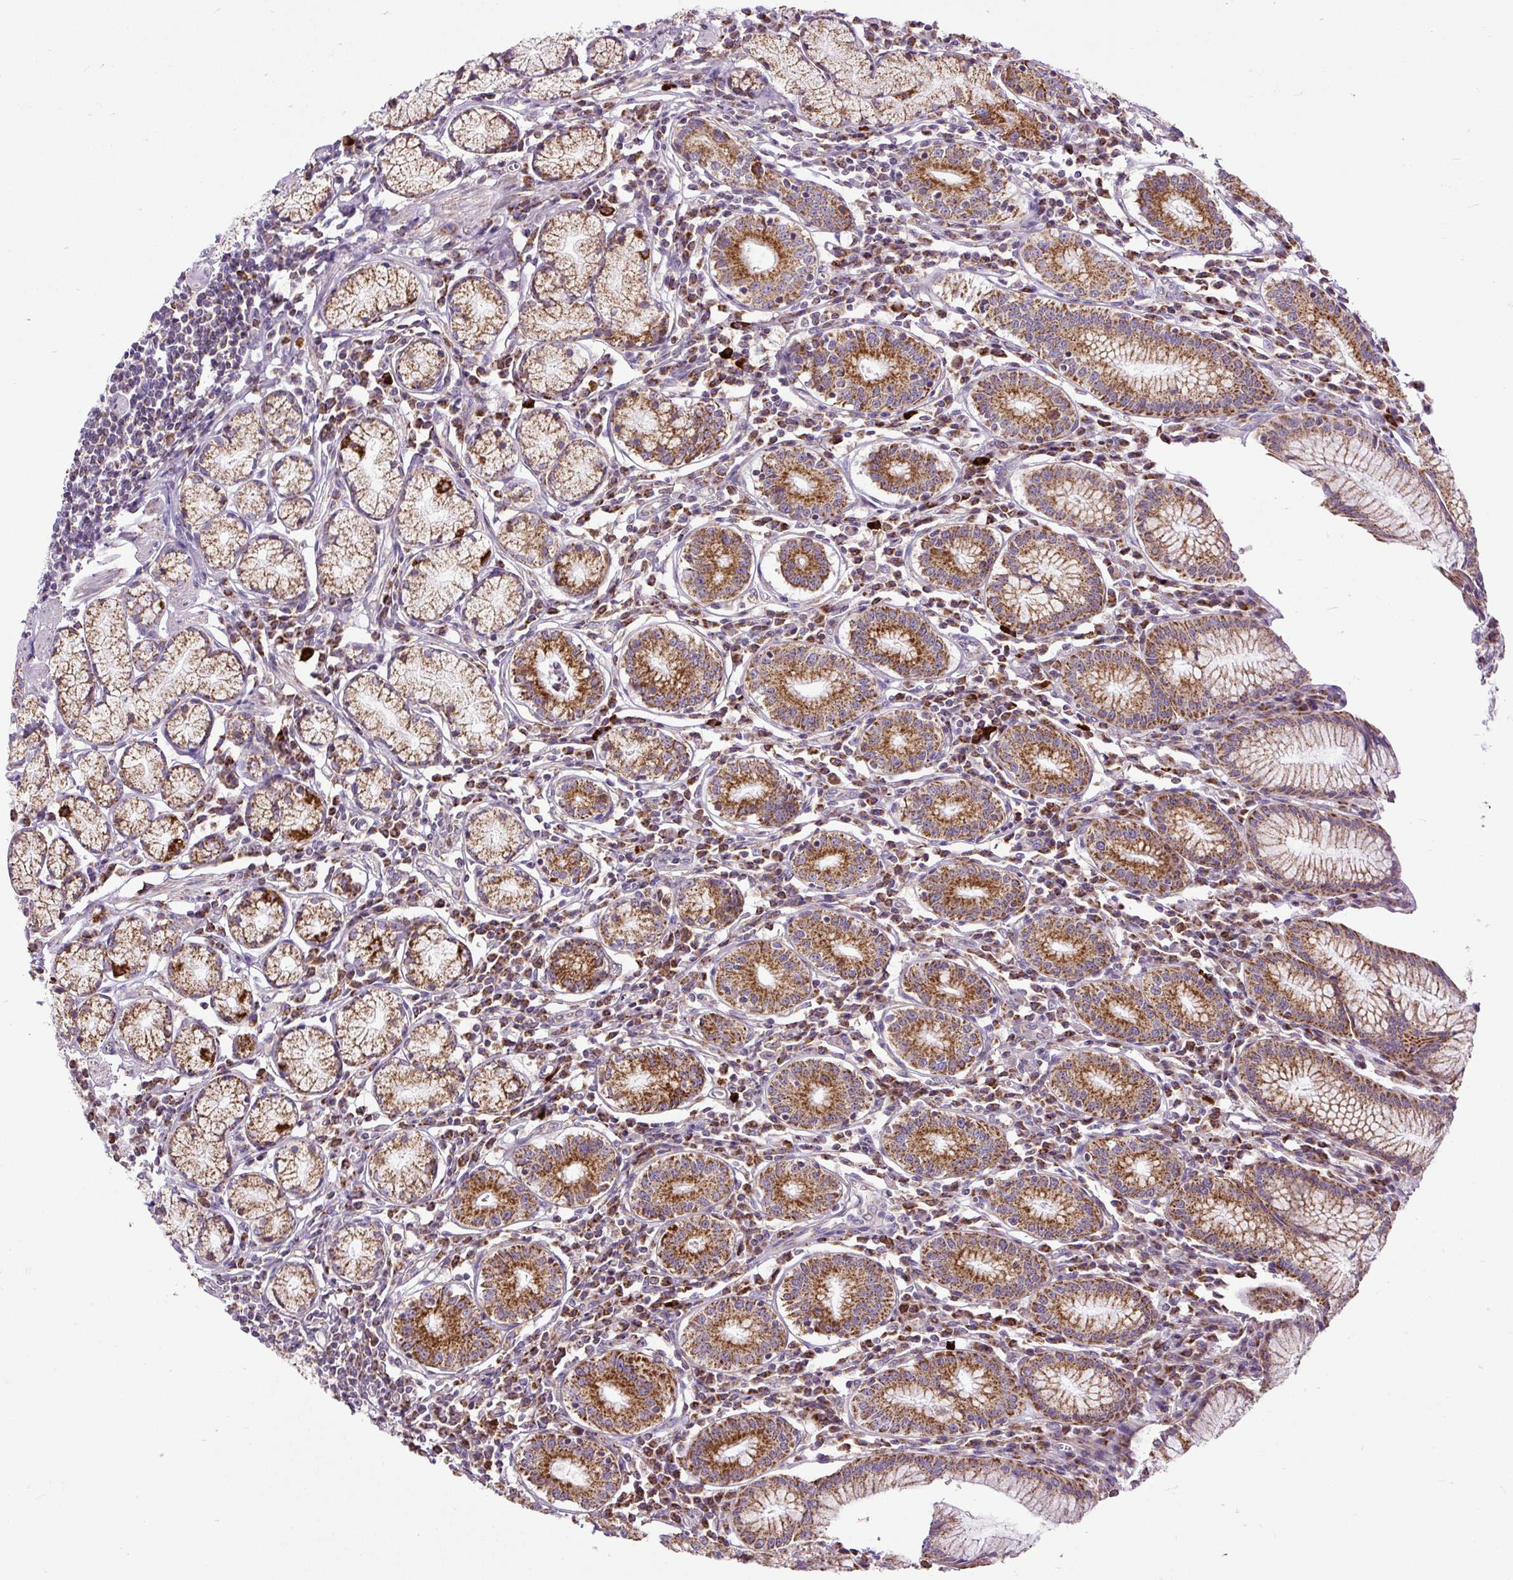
{"staining": {"intensity": "strong", "quantity": ">75%", "location": "cytoplasmic/membranous"}, "tissue": "stomach", "cell_type": "Glandular cells", "image_type": "normal", "snomed": [{"axis": "morphology", "description": "Normal tissue, NOS"}, {"axis": "topography", "description": "Stomach"}], "caption": "Protein analysis of benign stomach reveals strong cytoplasmic/membranous expression in about >75% of glandular cells.", "gene": "TM2D3", "patient": {"sex": "male", "age": 55}}